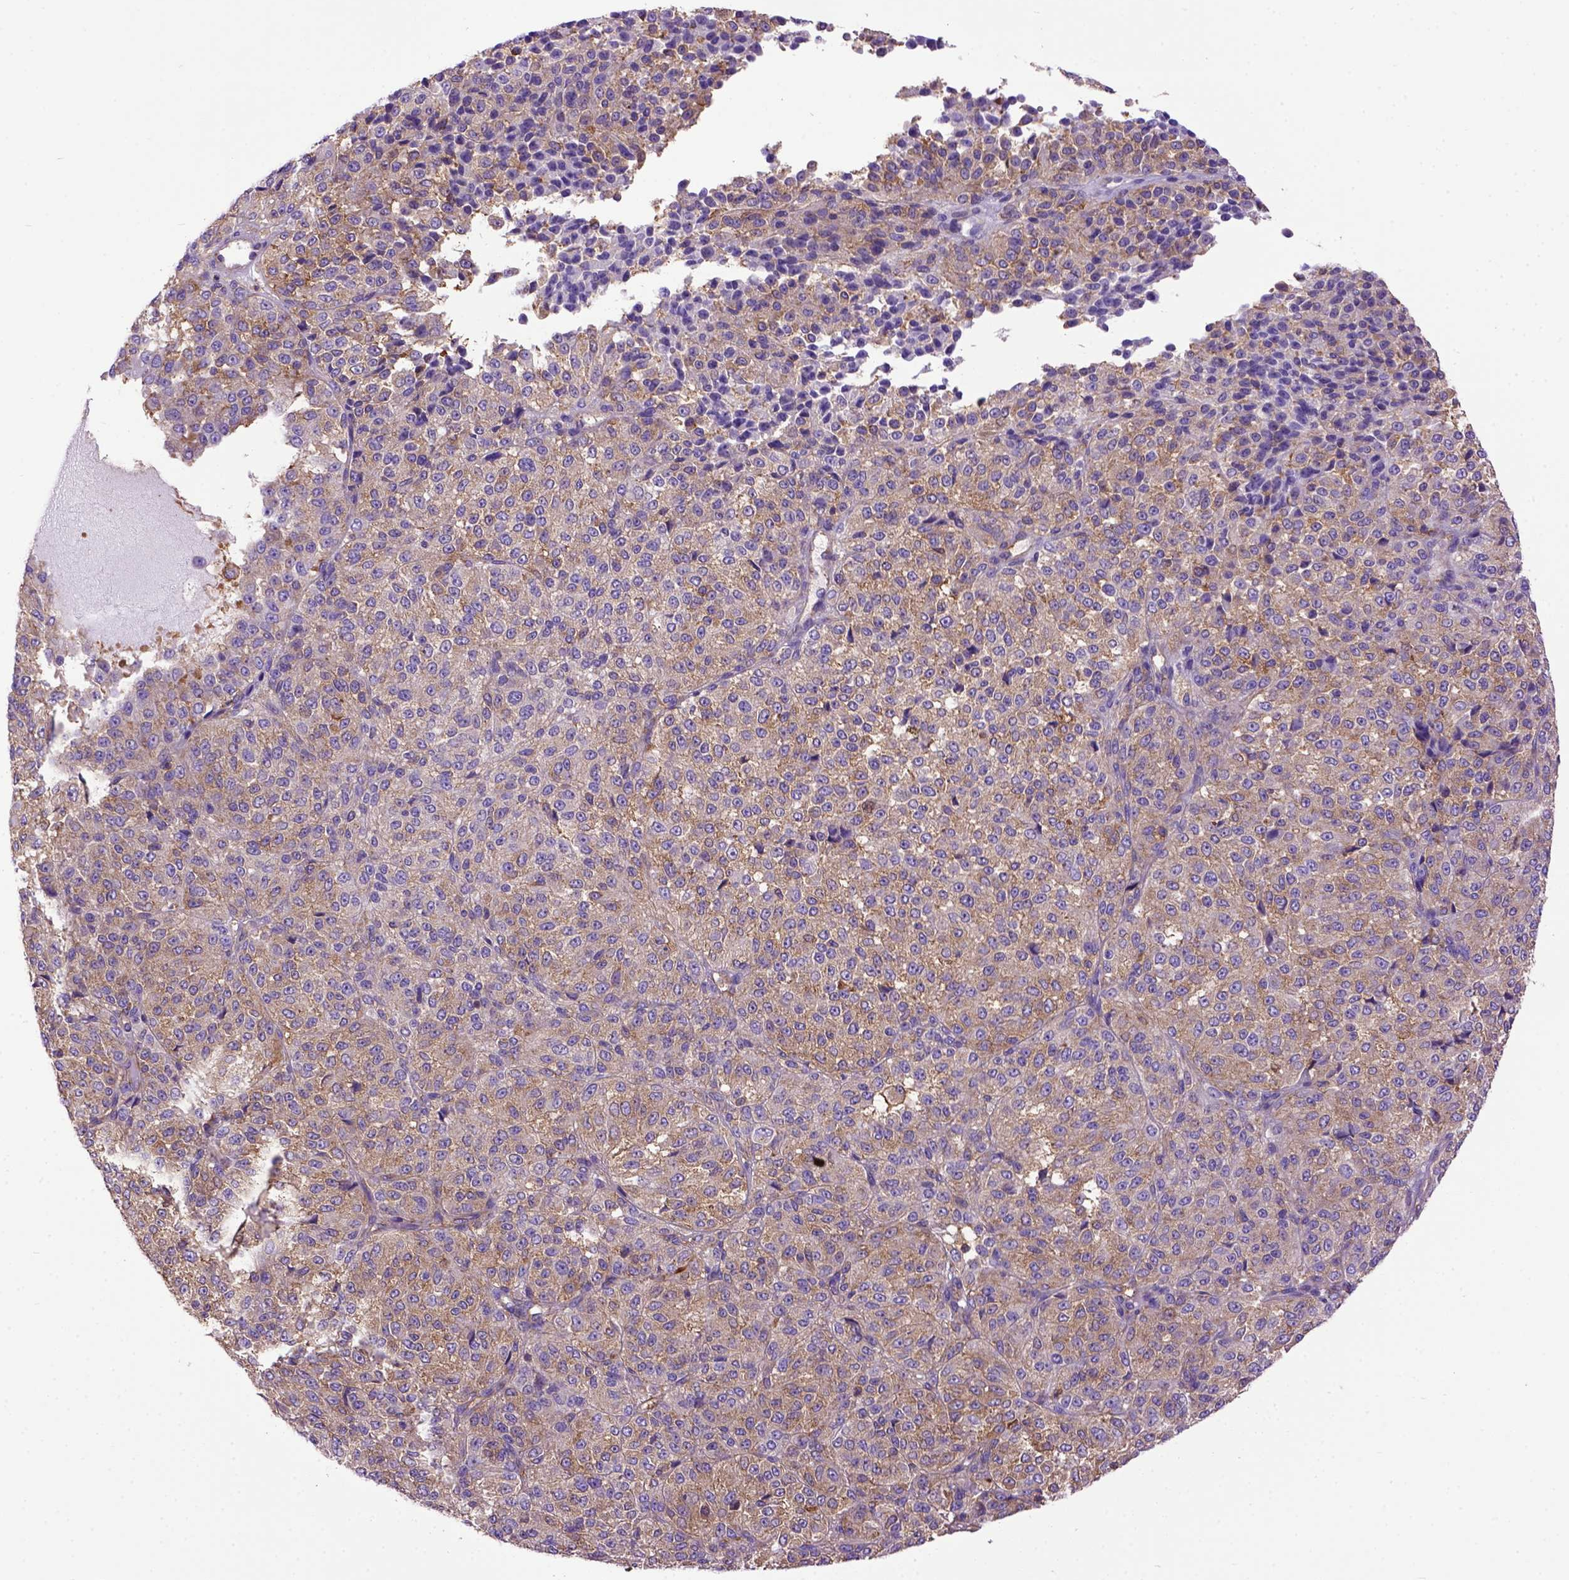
{"staining": {"intensity": "weak", "quantity": "25%-75%", "location": "cytoplasmic/membranous"}, "tissue": "melanoma", "cell_type": "Tumor cells", "image_type": "cancer", "snomed": [{"axis": "morphology", "description": "Malignant melanoma, Metastatic site"}, {"axis": "topography", "description": "Brain"}], "caption": "A high-resolution image shows IHC staining of melanoma, which exhibits weak cytoplasmic/membranous staining in about 25%-75% of tumor cells.", "gene": "MVP", "patient": {"sex": "female", "age": 56}}